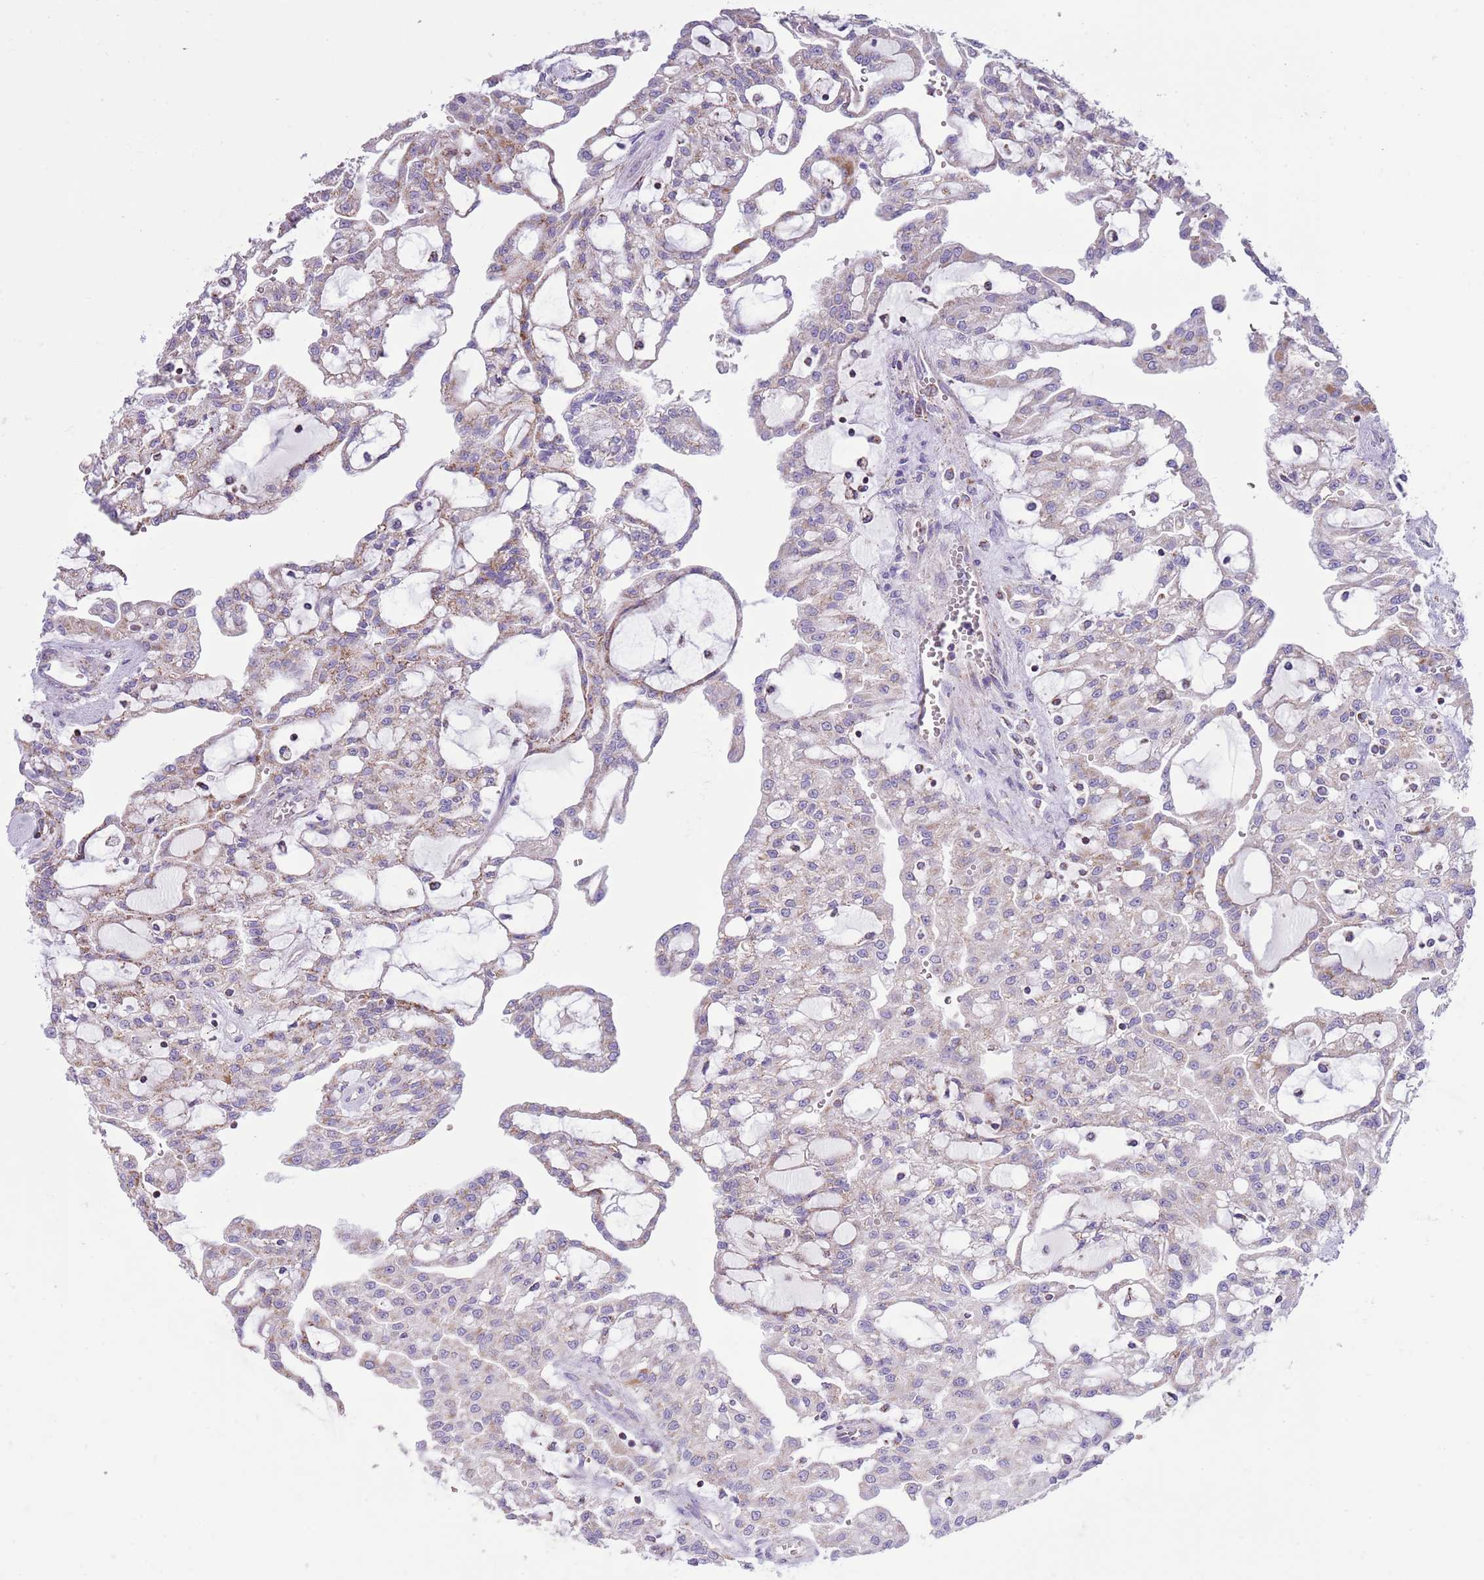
{"staining": {"intensity": "weak", "quantity": "<25%", "location": "cytoplasmic/membranous"}, "tissue": "renal cancer", "cell_type": "Tumor cells", "image_type": "cancer", "snomed": [{"axis": "morphology", "description": "Adenocarcinoma, NOS"}, {"axis": "topography", "description": "Kidney"}], "caption": "Tumor cells show no significant expression in renal adenocarcinoma.", "gene": "ATP6V1B1", "patient": {"sex": "male", "age": 63}}